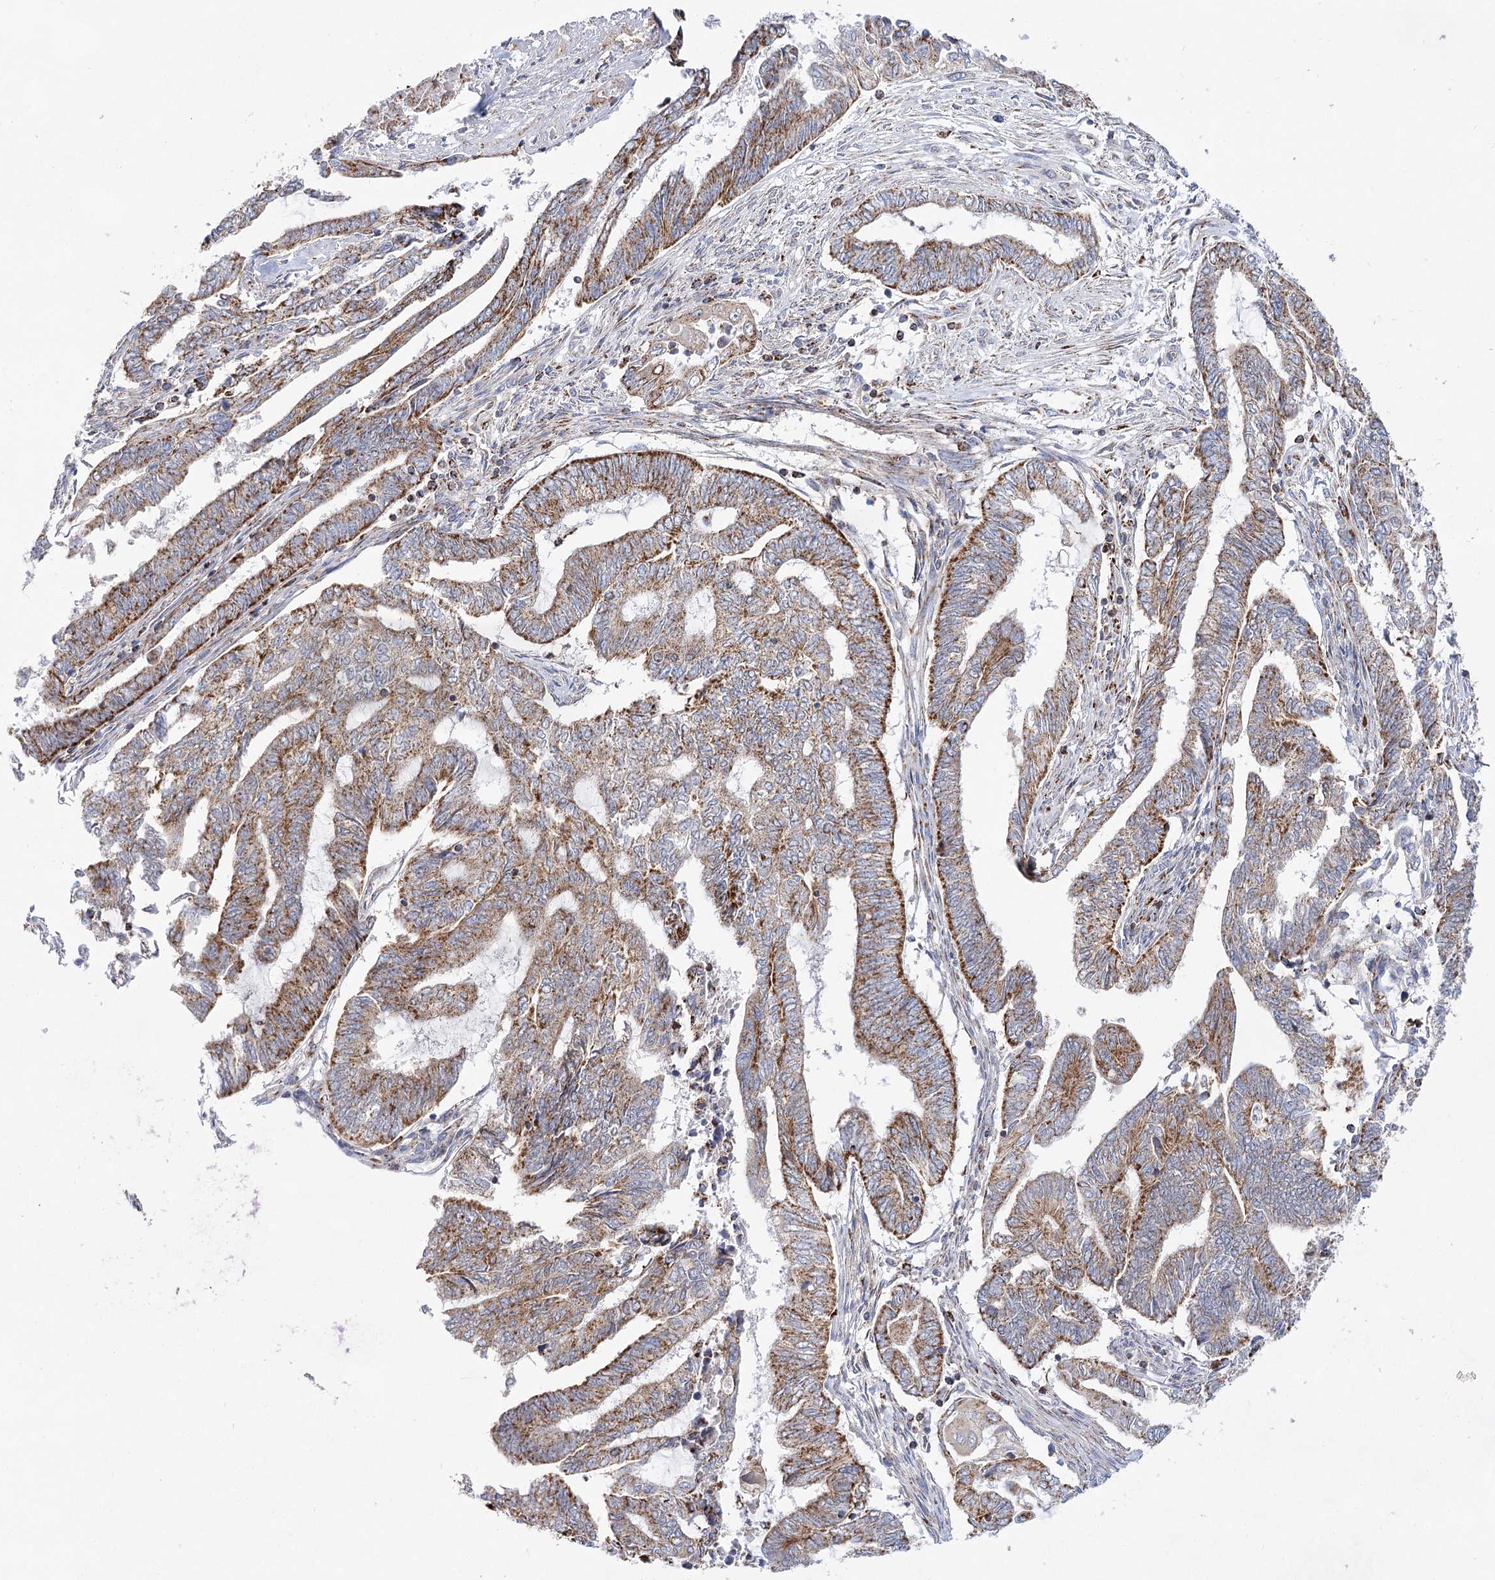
{"staining": {"intensity": "moderate", "quantity": ">75%", "location": "cytoplasmic/membranous"}, "tissue": "endometrial cancer", "cell_type": "Tumor cells", "image_type": "cancer", "snomed": [{"axis": "morphology", "description": "Adenocarcinoma, NOS"}, {"axis": "topography", "description": "Uterus"}, {"axis": "topography", "description": "Endometrium"}], "caption": "This image reveals immunohistochemistry staining of endometrial cancer, with medium moderate cytoplasmic/membranous positivity in approximately >75% of tumor cells.", "gene": "NADK2", "patient": {"sex": "female", "age": 70}}